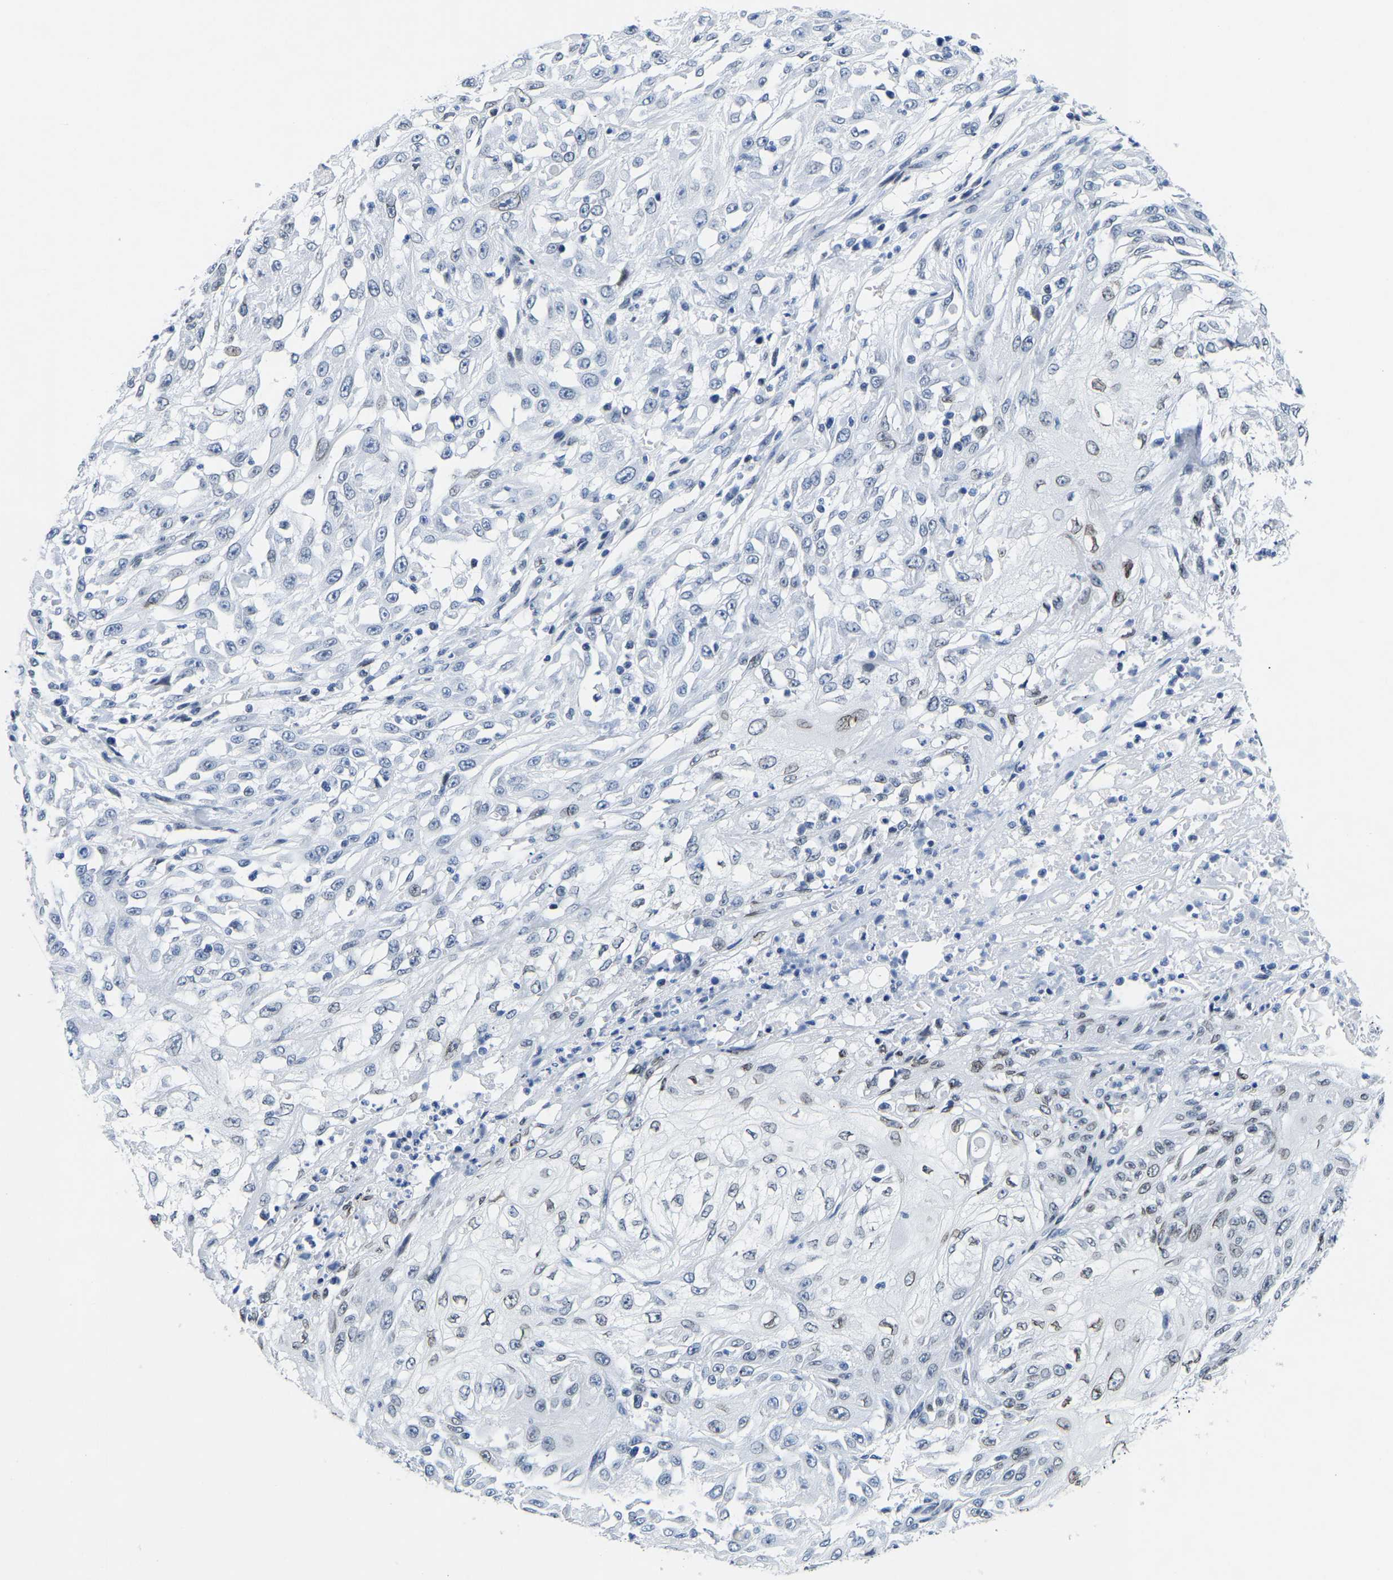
{"staining": {"intensity": "weak", "quantity": "<25%", "location": "cytoplasmic/membranous,nuclear"}, "tissue": "skin cancer", "cell_type": "Tumor cells", "image_type": "cancer", "snomed": [{"axis": "morphology", "description": "Squamous cell carcinoma, NOS"}, {"axis": "morphology", "description": "Squamous cell carcinoma, metastatic, NOS"}, {"axis": "topography", "description": "Skin"}, {"axis": "topography", "description": "Lymph node"}], "caption": "This is an immunohistochemistry photomicrograph of human skin cancer. There is no expression in tumor cells.", "gene": "UPK3A", "patient": {"sex": "male", "age": 75}}